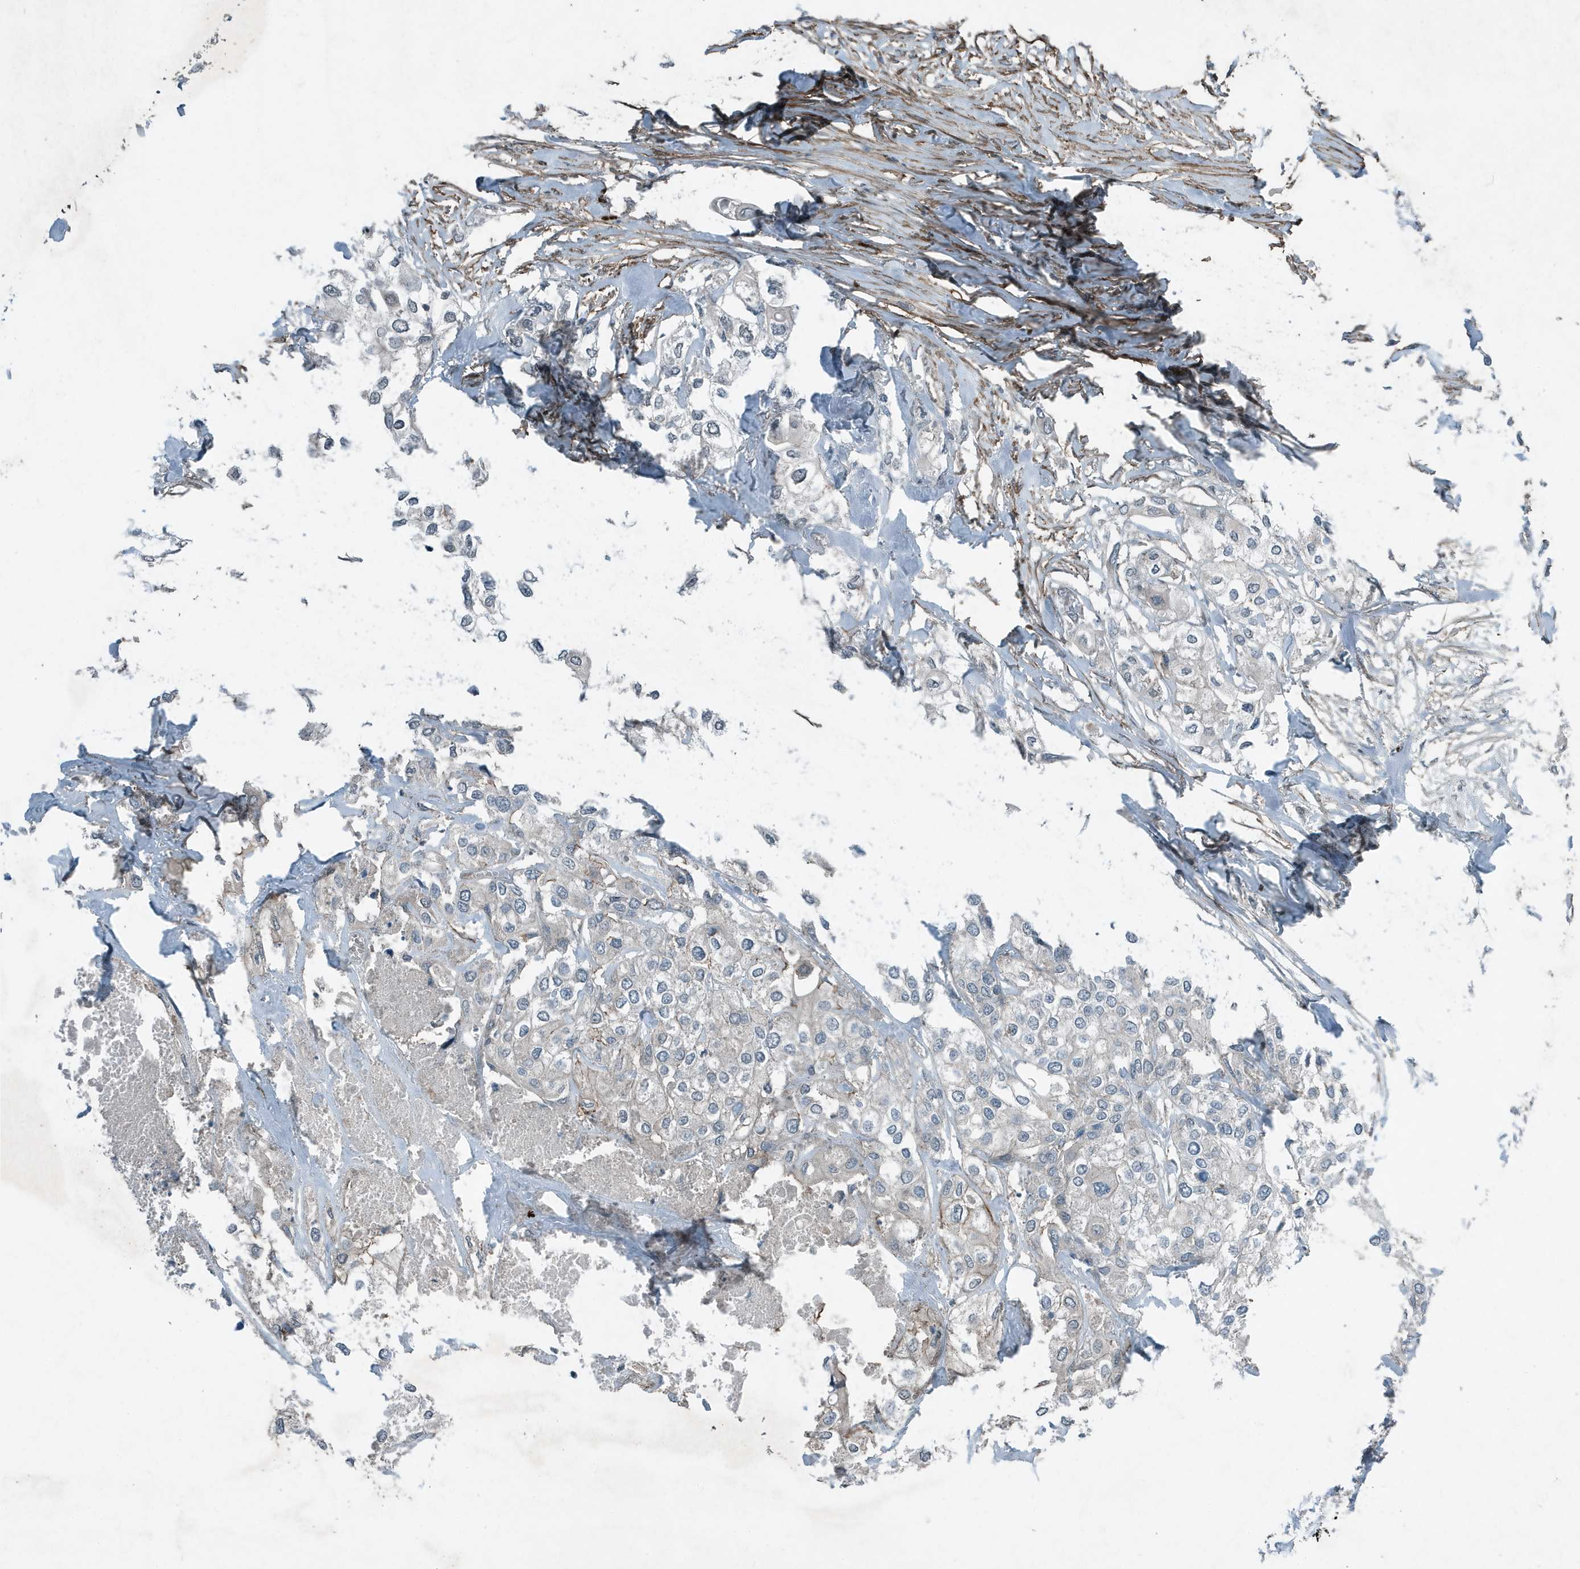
{"staining": {"intensity": "negative", "quantity": "none", "location": "none"}, "tissue": "urothelial cancer", "cell_type": "Tumor cells", "image_type": "cancer", "snomed": [{"axis": "morphology", "description": "Urothelial carcinoma, High grade"}, {"axis": "topography", "description": "Urinary bladder"}], "caption": "IHC of human urothelial cancer shows no positivity in tumor cells.", "gene": "DAPP1", "patient": {"sex": "male", "age": 64}}